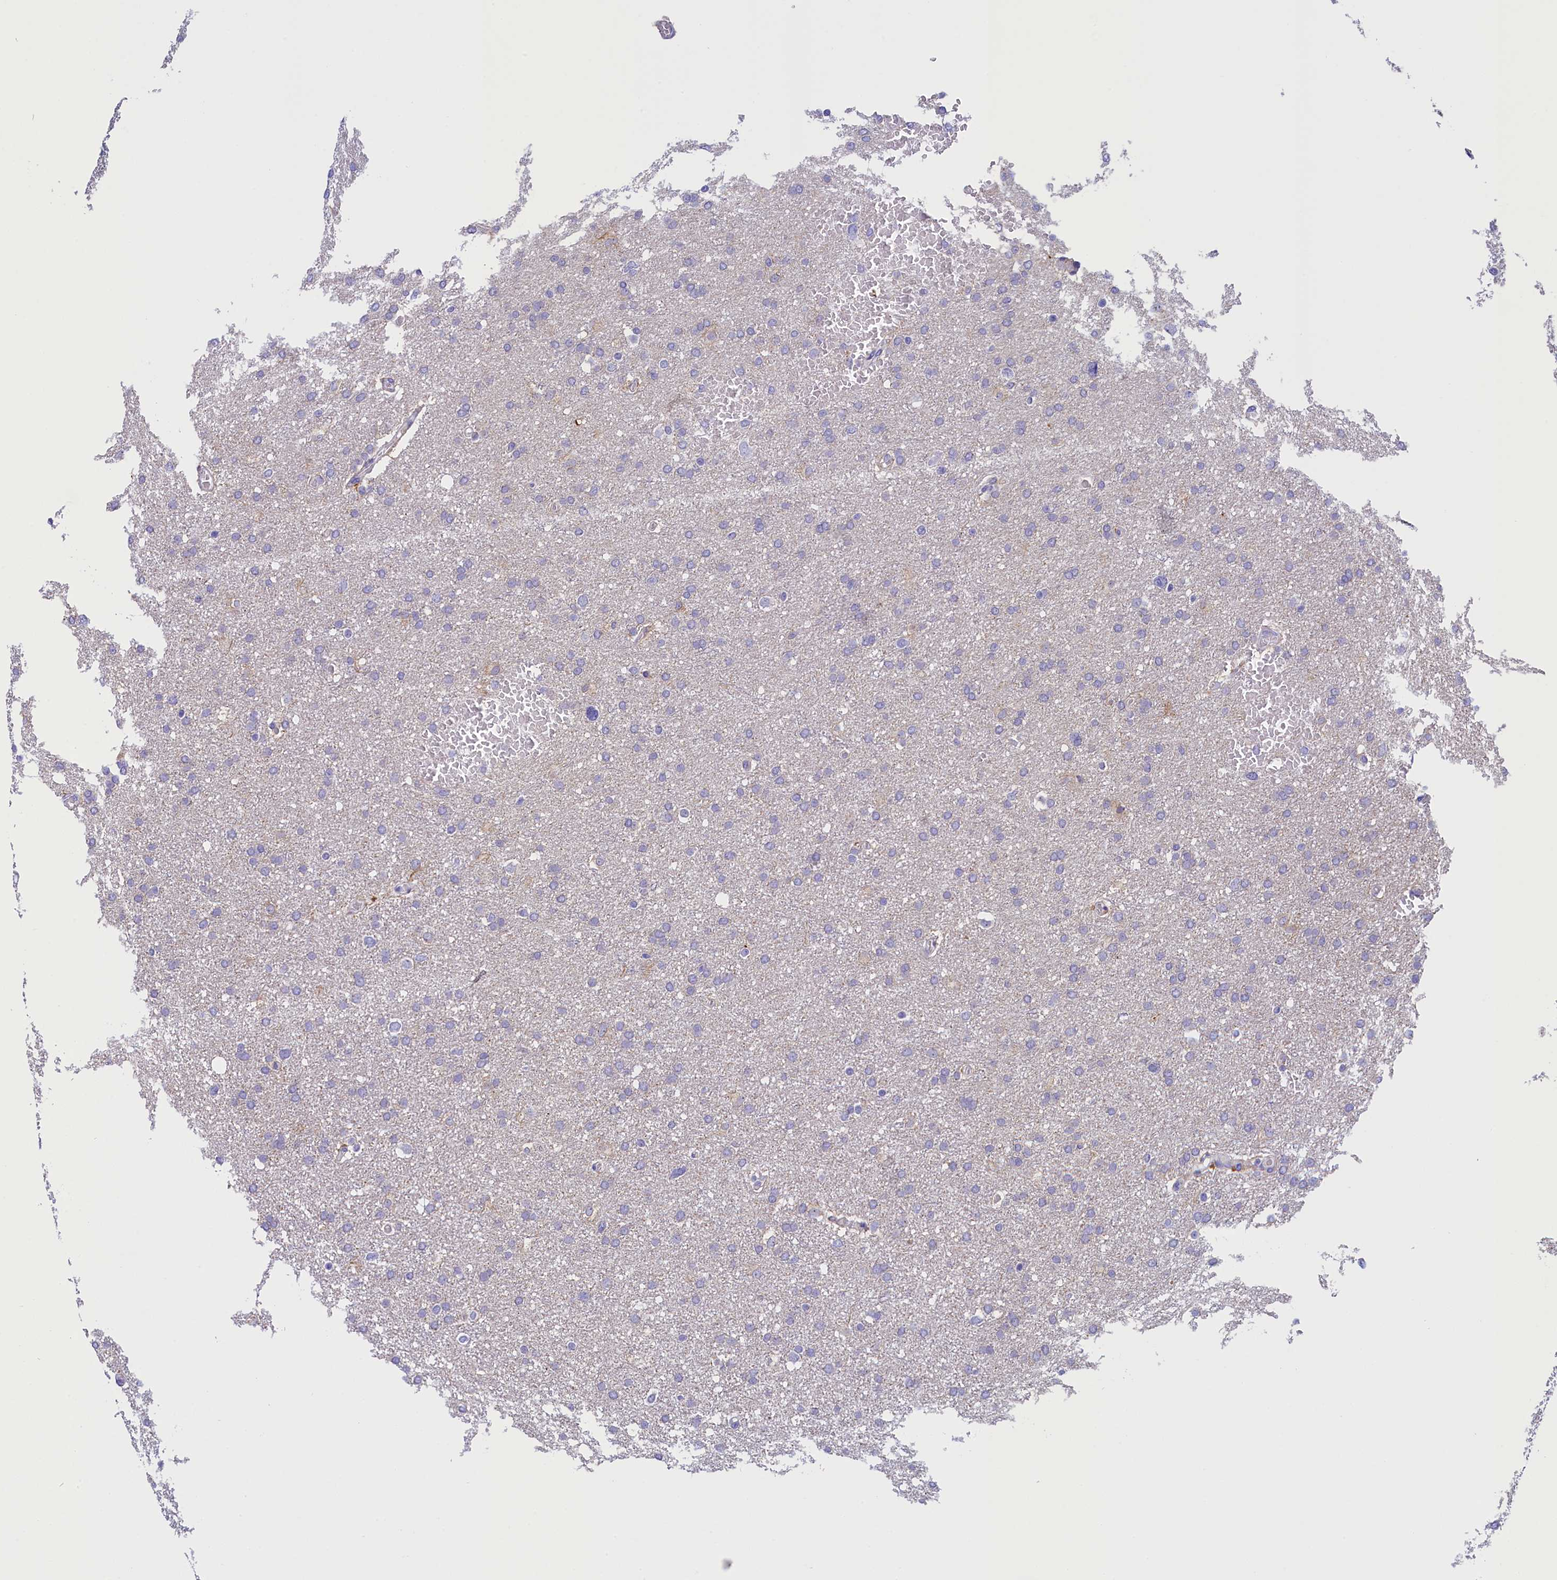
{"staining": {"intensity": "negative", "quantity": "none", "location": "none"}, "tissue": "glioma", "cell_type": "Tumor cells", "image_type": "cancer", "snomed": [{"axis": "morphology", "description": "Glioma, malignant, High grade"}, {"axis": "topography", "description": "Cerebral cortex"}], "caption": "This is an immunohistochemistry histopathology image of human malignant glioma (high-grade). There is no positivity in tumor cells.", "gene": "RTTN", "patient": {"sex": "female", "age": 36}}